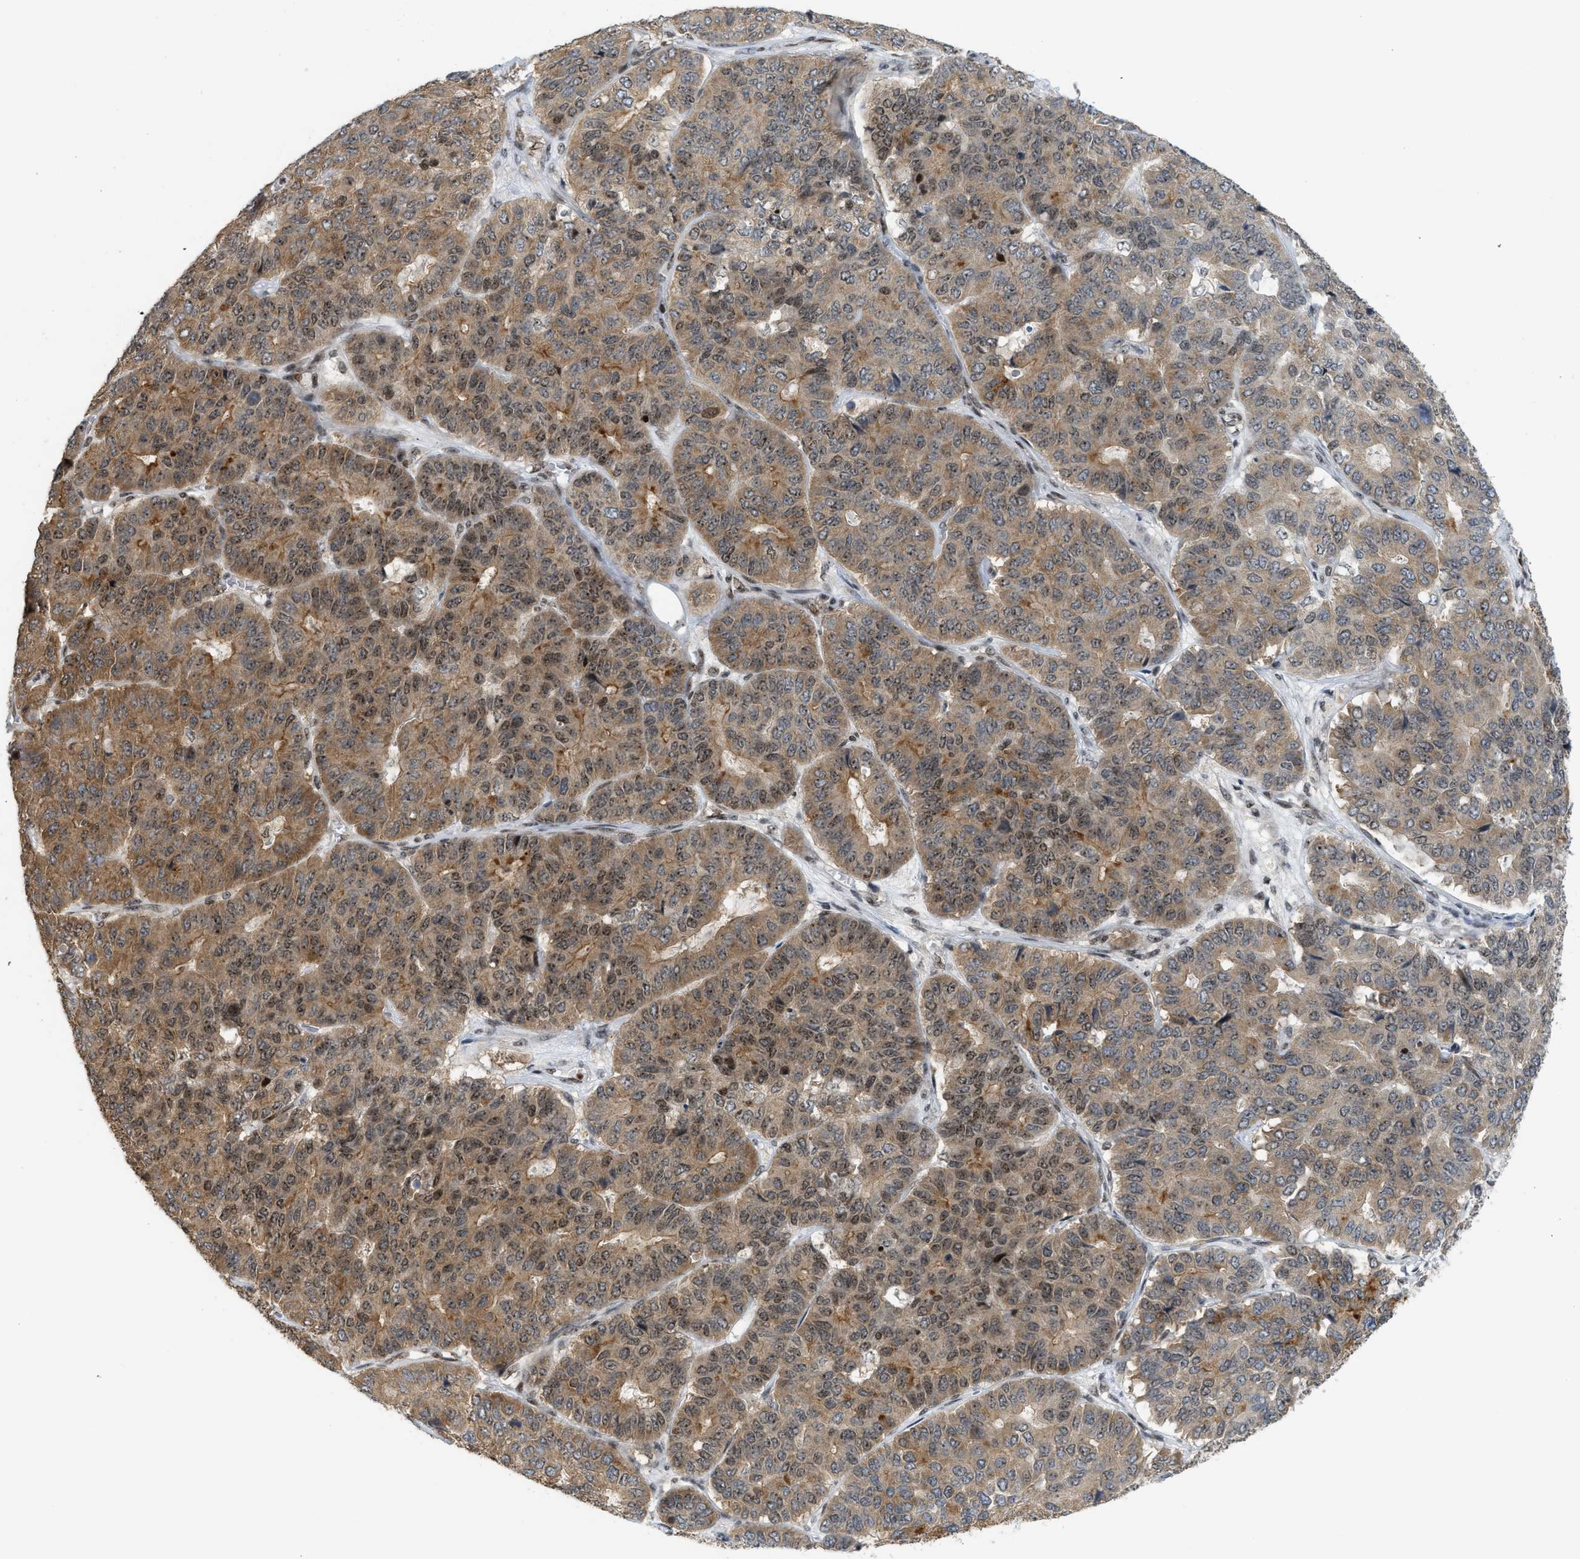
{"staining": {"intensity": "moderate", "quantity": "25%-75%", "location": "cytoplasmic/membranous,nuclear"}, "tissue": "pancreatic cancer", "cell_type": "Tumor cells", "image_type": "cancer", "snomed": [{"axis": "morphology", "description": "Adenocarcinoma, NOS"}, {"axis": "topography", "description": "Pancreas"}], "caption": "Protein expression analysis of human pancreatic adenocarcinoma reveals moderate cytoplasmic/membranous and nuclear expression in approximately 25%-75% of tumor cells. (DAB IHC, brown staining for protein, blue staining for nuclei).", "gene": "ZNF22", "patient": {"sex": "male", "age": 50}}